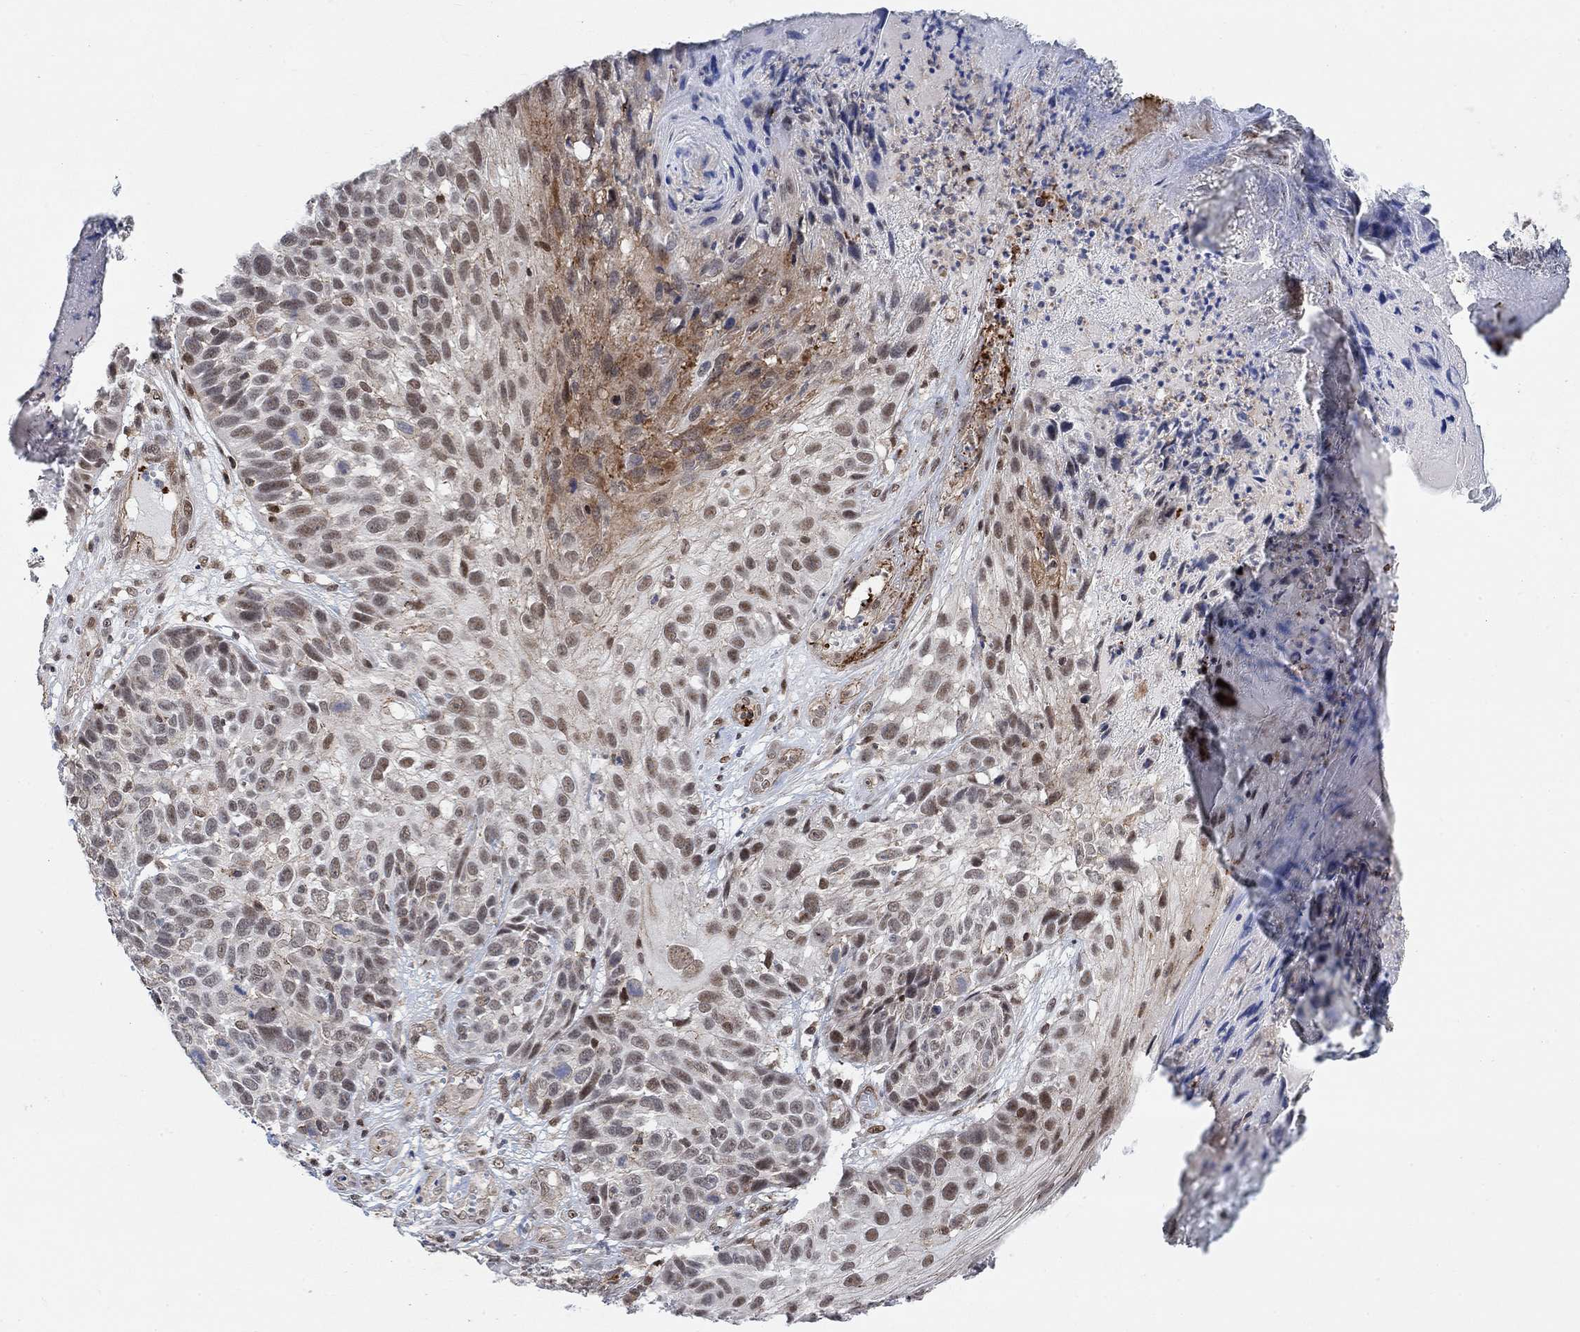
{"staining": {"intensity": "moderate", "quantity": "<25%", "location": "nuclear"}, "tissue": "skin cancer", "cell_type": "Tumor cells", "image_type": "cancer", "snomed": [{"axis": "morphology", "description": "Squamous cell carcinoma, NOS"}, {"axis": "topography", "description": "Skin"}], "caption": "Human skin cancer stained with a protein marker shows moderate staining in tumor cells.", "gene": "PWWP2B", "patient": {"sex": "male", "age": 92}}